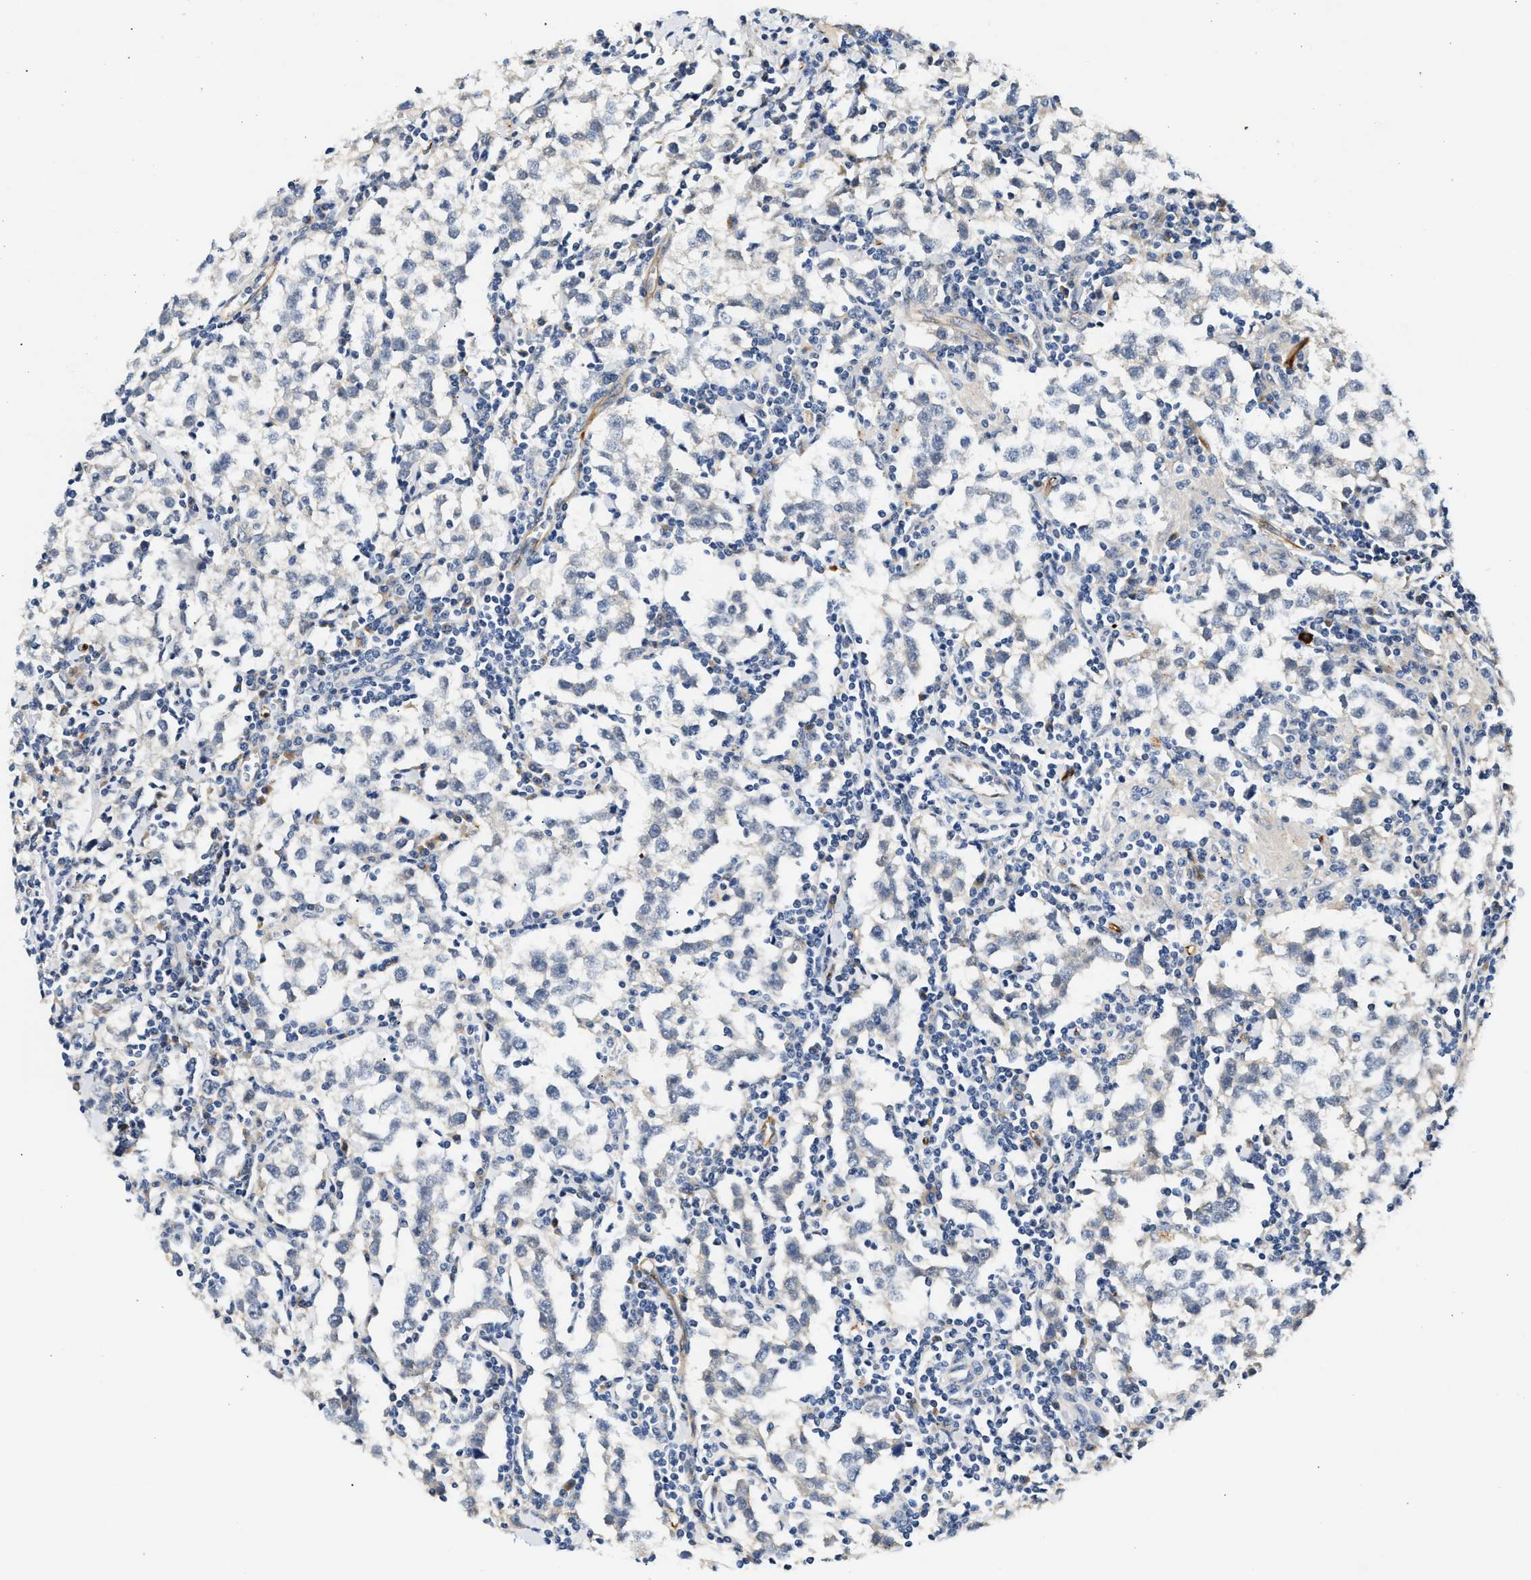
{"staining": {"intensity": "negative", "quantity": "none", "location": "none"}, "tissue": "testis cancer", "cell_type": "Tumor cells", "image_type": "cancer", "snomed": [{"axis": "morphology", "description": "Seminoma, NOS"}, {"axis": "morphology", "description": "Carcinoma, Embryonal, NOS"}, {"axis": "topography", "description": "Testis"}], "caption": "Immunohistochemical staining of human embryonal carcinoma (testis) demonstrates no significant staining in tumor cells. (DAB immunohistochemistry (IHC) visualized using brightfield microscopy, high magnification).", "gene": "MED22", "patient": {"sex": "male", "age": 36}}